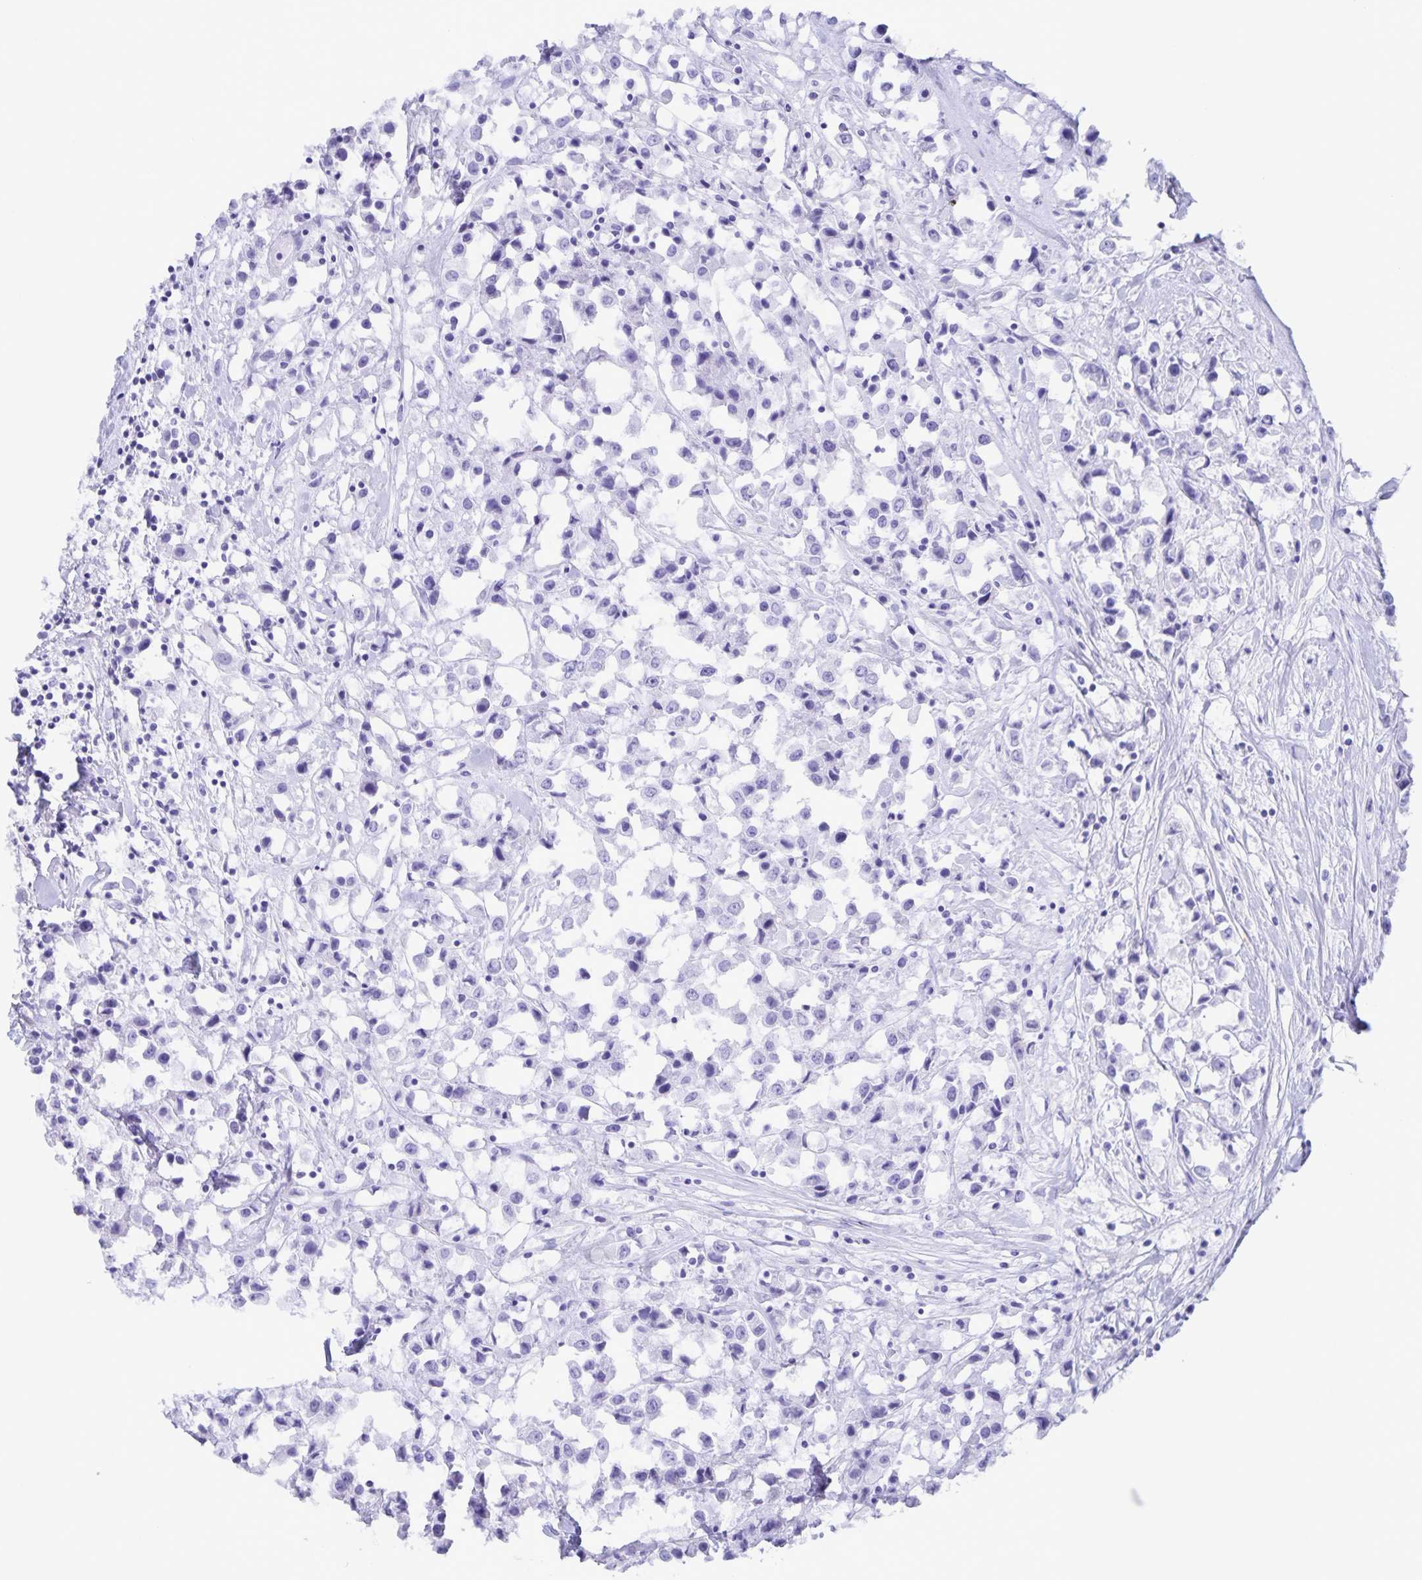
{"staining": {"intensity": "negative", "quantity": "none", "location": "none"}, "tissue": "breast cancer", "cell_type": "Tumor cells", "image_type": "cancer", "snomed": [{"axis": "morphology", "description": "Duct carcinoma"}, {"axis": "topography", "description": "Breast"}], "caption": "An immunohistochemistry (IHC) histopathology image of invasive ductal carcinoma (breast) is shown. There is no staining in tumor cells of invasive ductal carcinoma (breast).", "gene": "AQP4", "patient": {"sex": "female", "age": 61}}